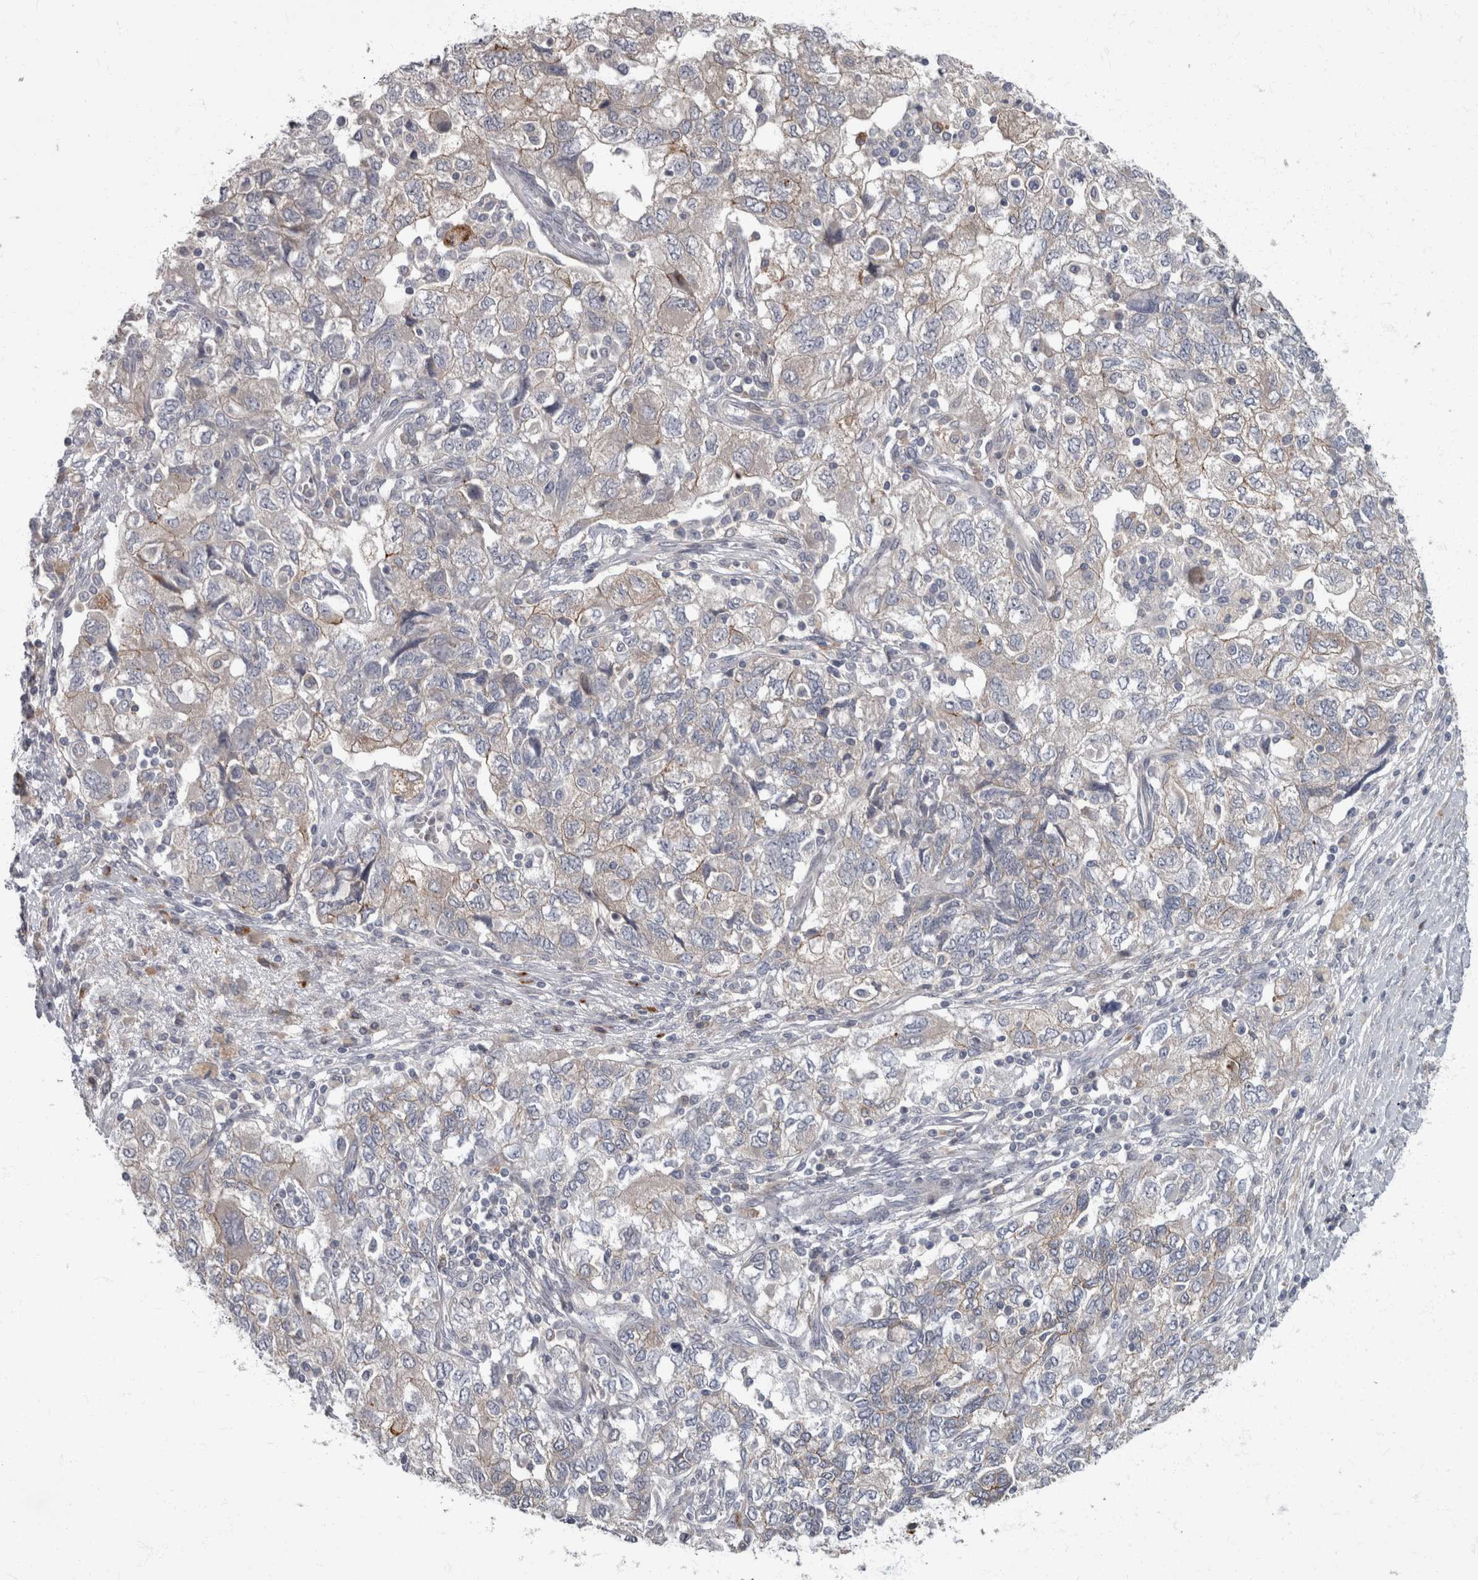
{"staining": {"intensity": "weak", "quantity": "<25%", "location": "cytoplasmic/membranous"}, "tissue": "ovarian cancer", "cell_type": "Tumor cells", "image_type": "cancer", "snomed": [{"axis": "morphology", "description": "Carcinoma, NOS"}, {"axis": "morphology", "description": "Cystadenocarcinoma, serous, NOS"}, {"axis": "topography", "description": "Ovary"}], "caption": "This is an immunohistochemistry image of serous cystadenocarcinoma (ovarian). There is no staining in tumor cells.", "gene": "CDC42BPG", "patient": {"sex": "female", "age": 69}}